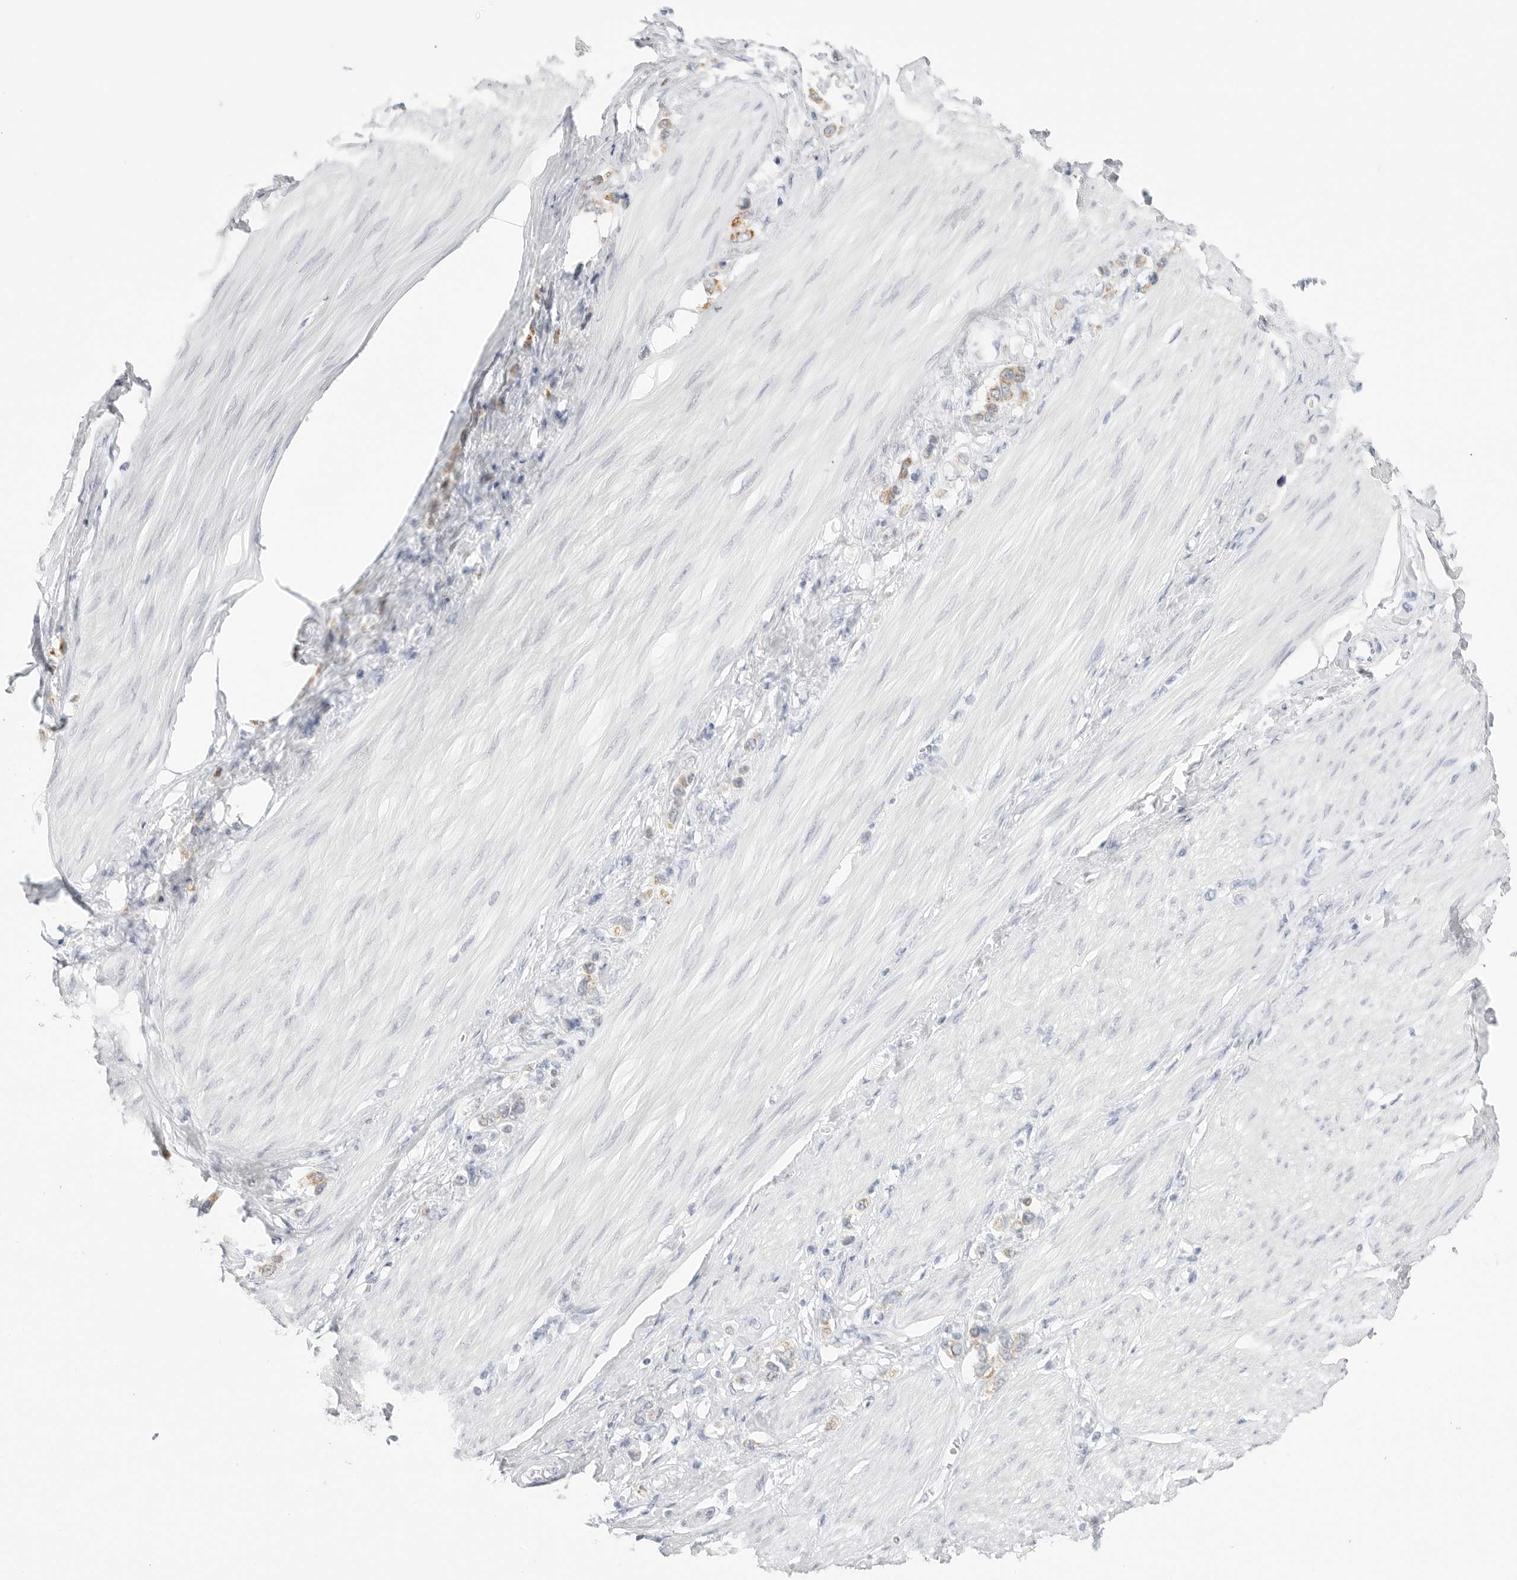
{"staining": {"intensity": "moderate", "quantity": "<25%", "location": "cytoplasmic/membranous"}, "tissue": "stomach cancer", "cell_type": "Tumor cells", "image_type": "cancer", "snomed": [{"axis": "morphology", "description": "Adenocarcinoma, NOS"}, {"axis": "topography", "description": "Stomach"}], "caption": "Immunohistochemistry (IHC) (DAB) staining of human stomach cancer (adenocarcinoma) demonstrates moderate cytoplasmic/membranous protein staining in approximately <25% of tumor cells. (Brightfield microscopy of DAB IHC at high magnification).", "gene": "HMGCS2", "patient": {"sex": "female", "age": 65}}